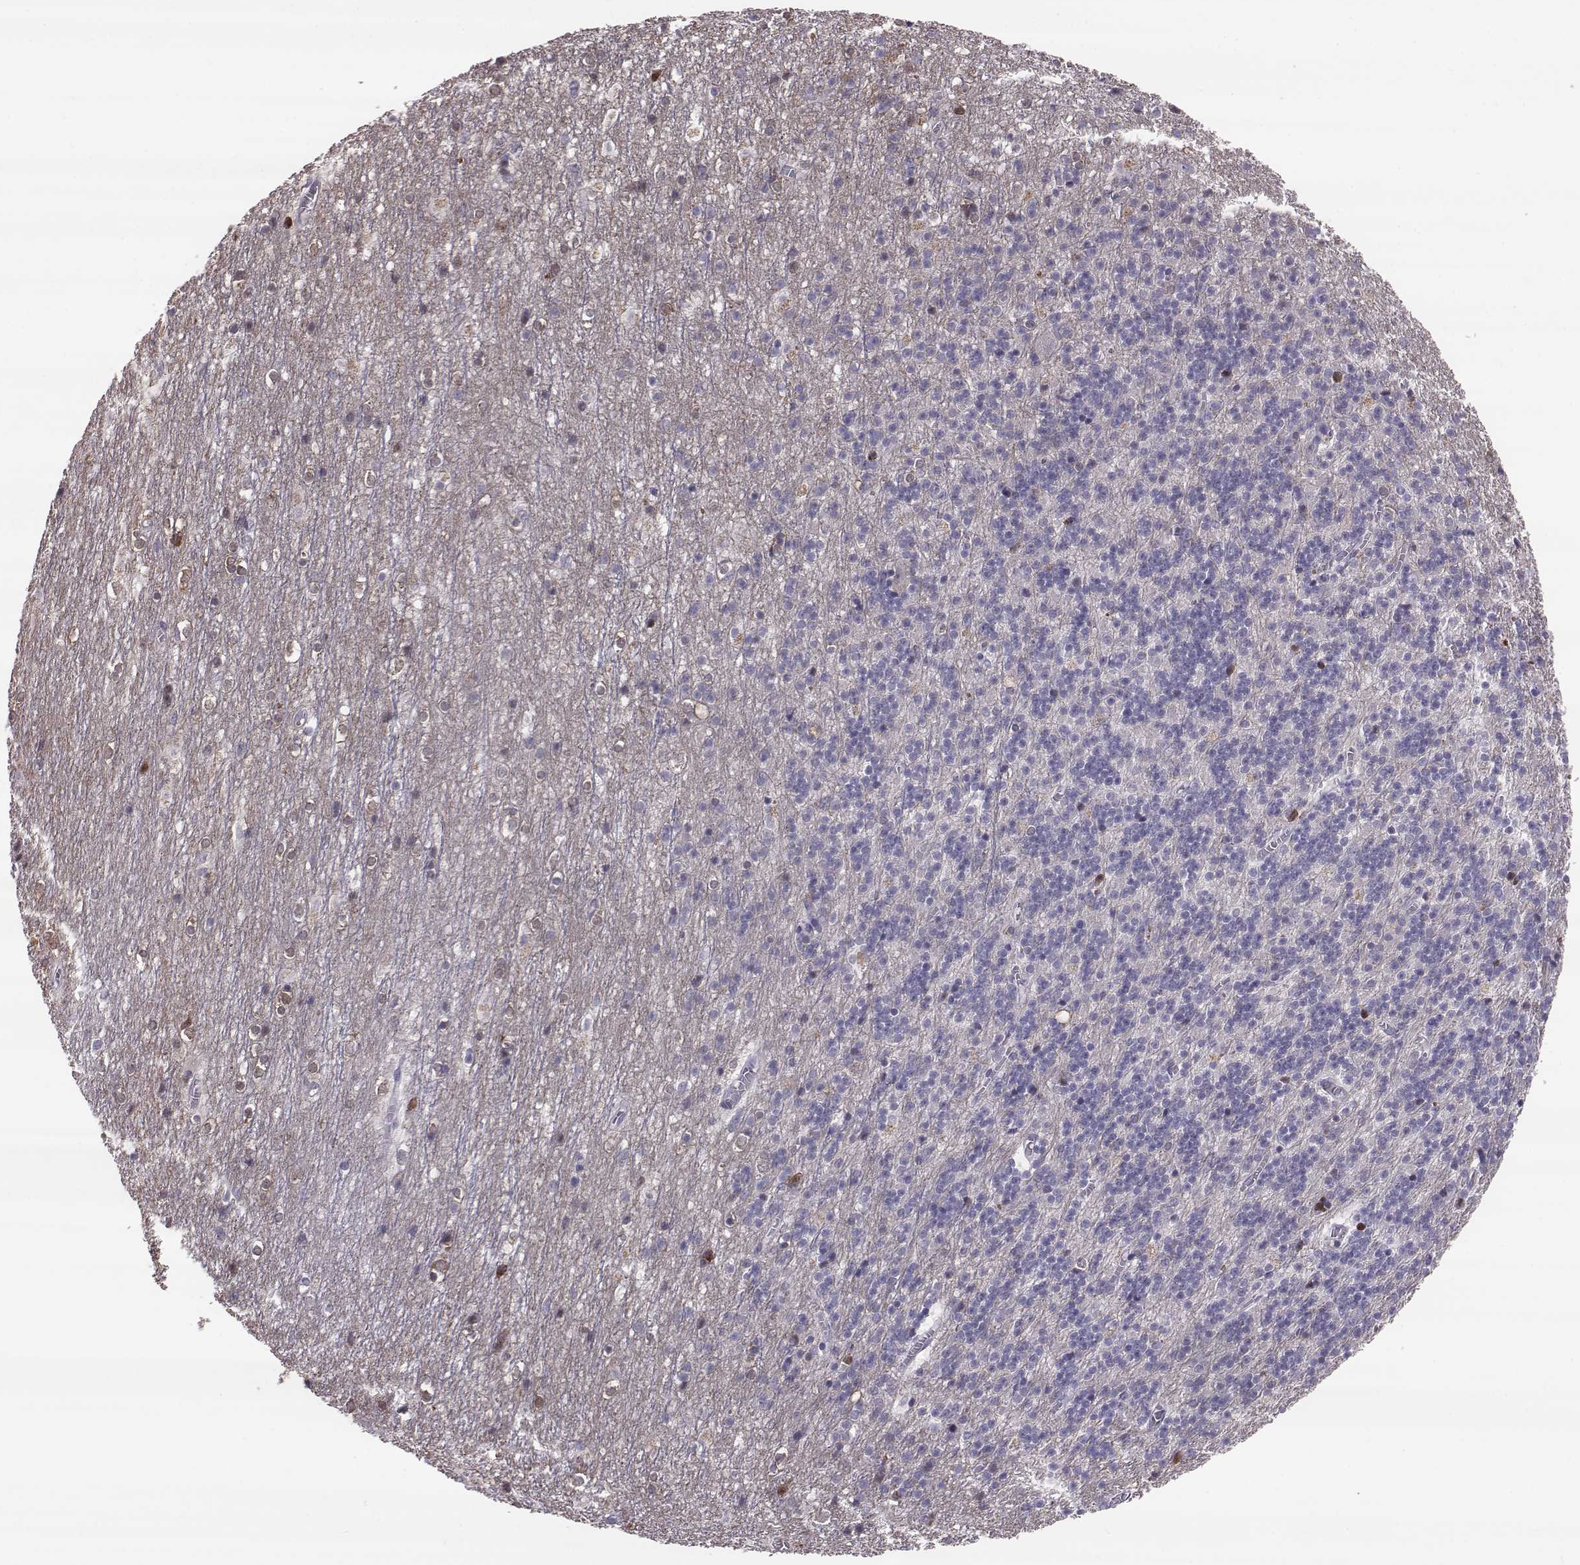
{"staining": {"intensity": "negative", "quantity": "none", "location": "none"}, "tissue": "cerebellum", "cell_type": "Cells in granular layer", "image_type": "normal", "snomed": [{"axis": "morphology", "description": "Normal tissue, NOS"}, {"axis": "topography", "description": "Cerebellum"}], "caption": "Cells in granular layer show no significant positivity in benign cerebellum.", "gene": "ADGRG5", "patient": {"sex": "male", "age": 70}}